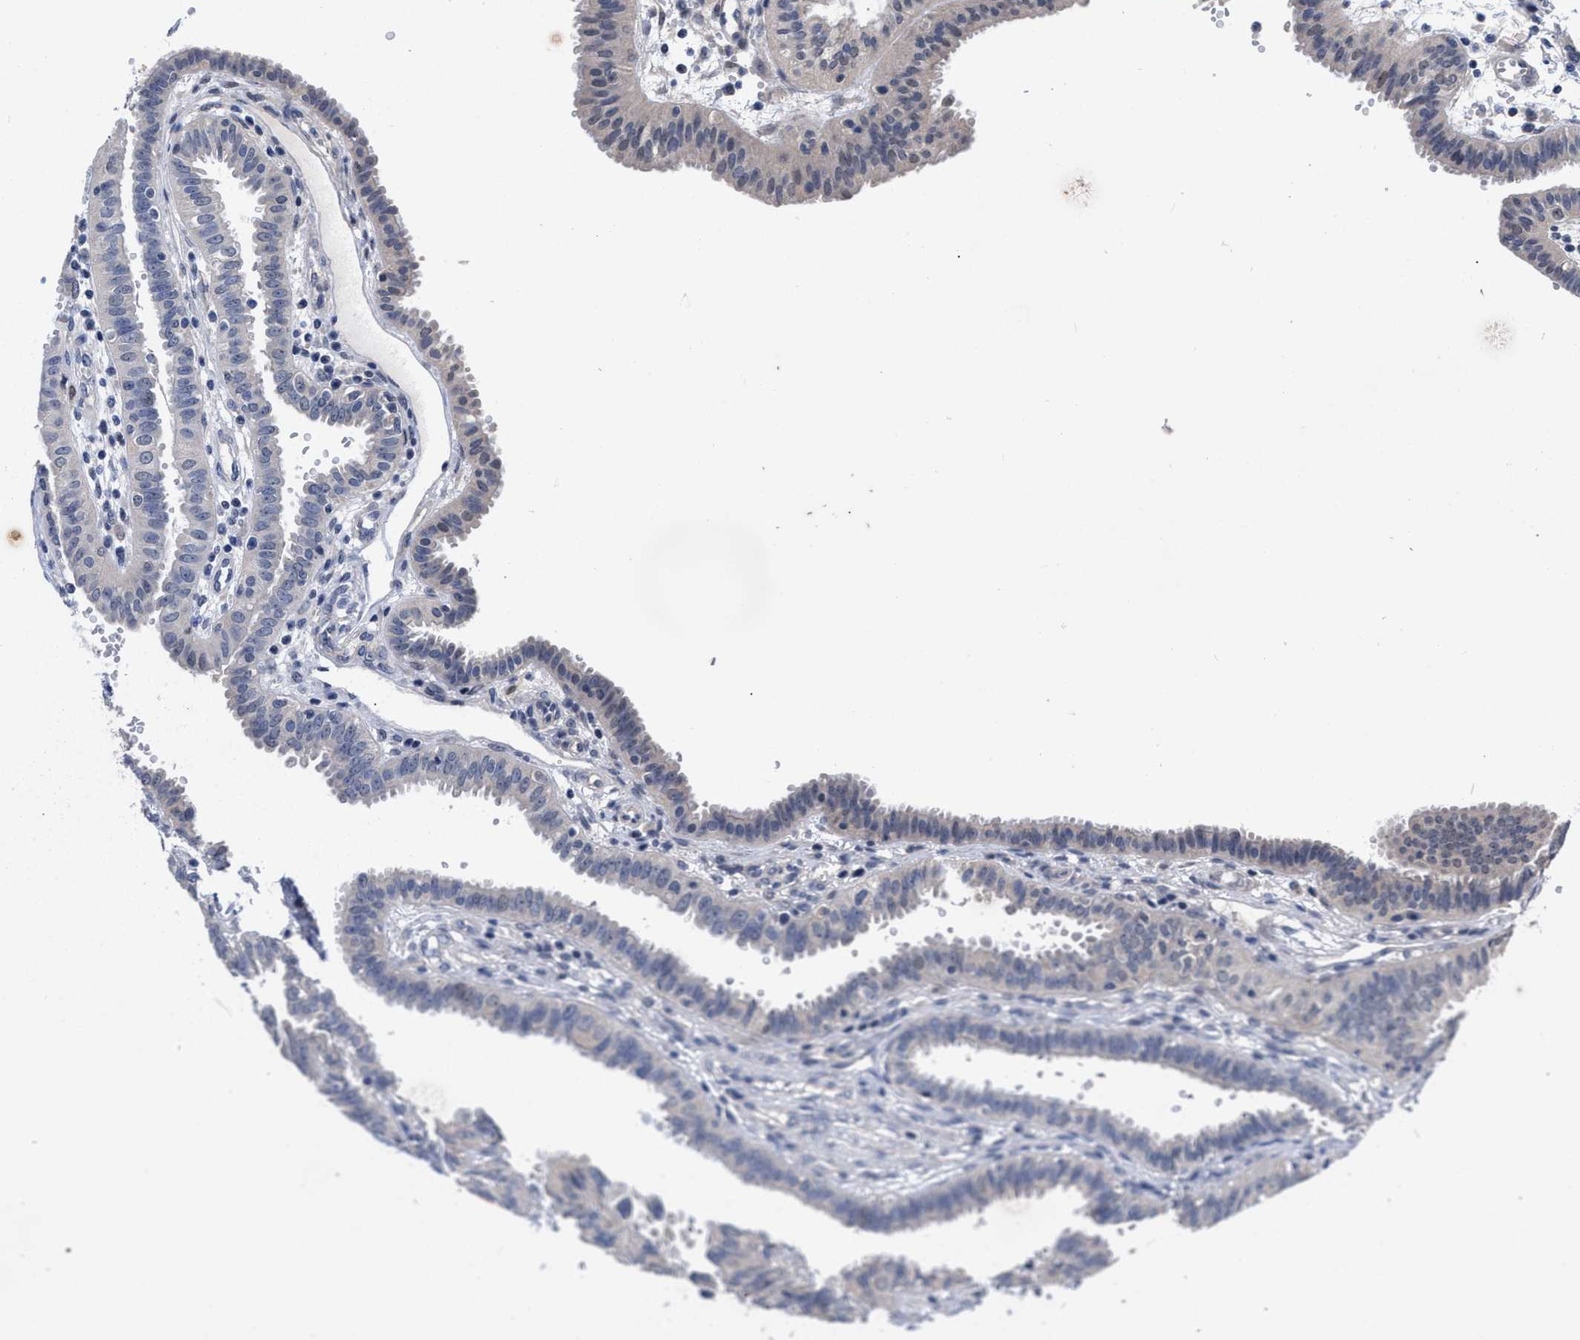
{"staining": {"intensity": "negative", "quantity": "none", "location": "none"}, "tissue": "fallopian tube", "cell_type": "Glandular cells", "image_type": "normal", "snomed": [{"axis": "morphology", "description": "Normal tissue, NOS"}, {"axis": "topography", "description": "Fallopian tube"}, {"axis": "topography", "description": "Placenta"}], "caption": "IHC histopathology image of benign fallopian tube: fallopian tube stained with DAB exhibits no significant protein staining in glandular cells.", "gene": "CCN5", "patient": {"sex": "female", "age": 32}}